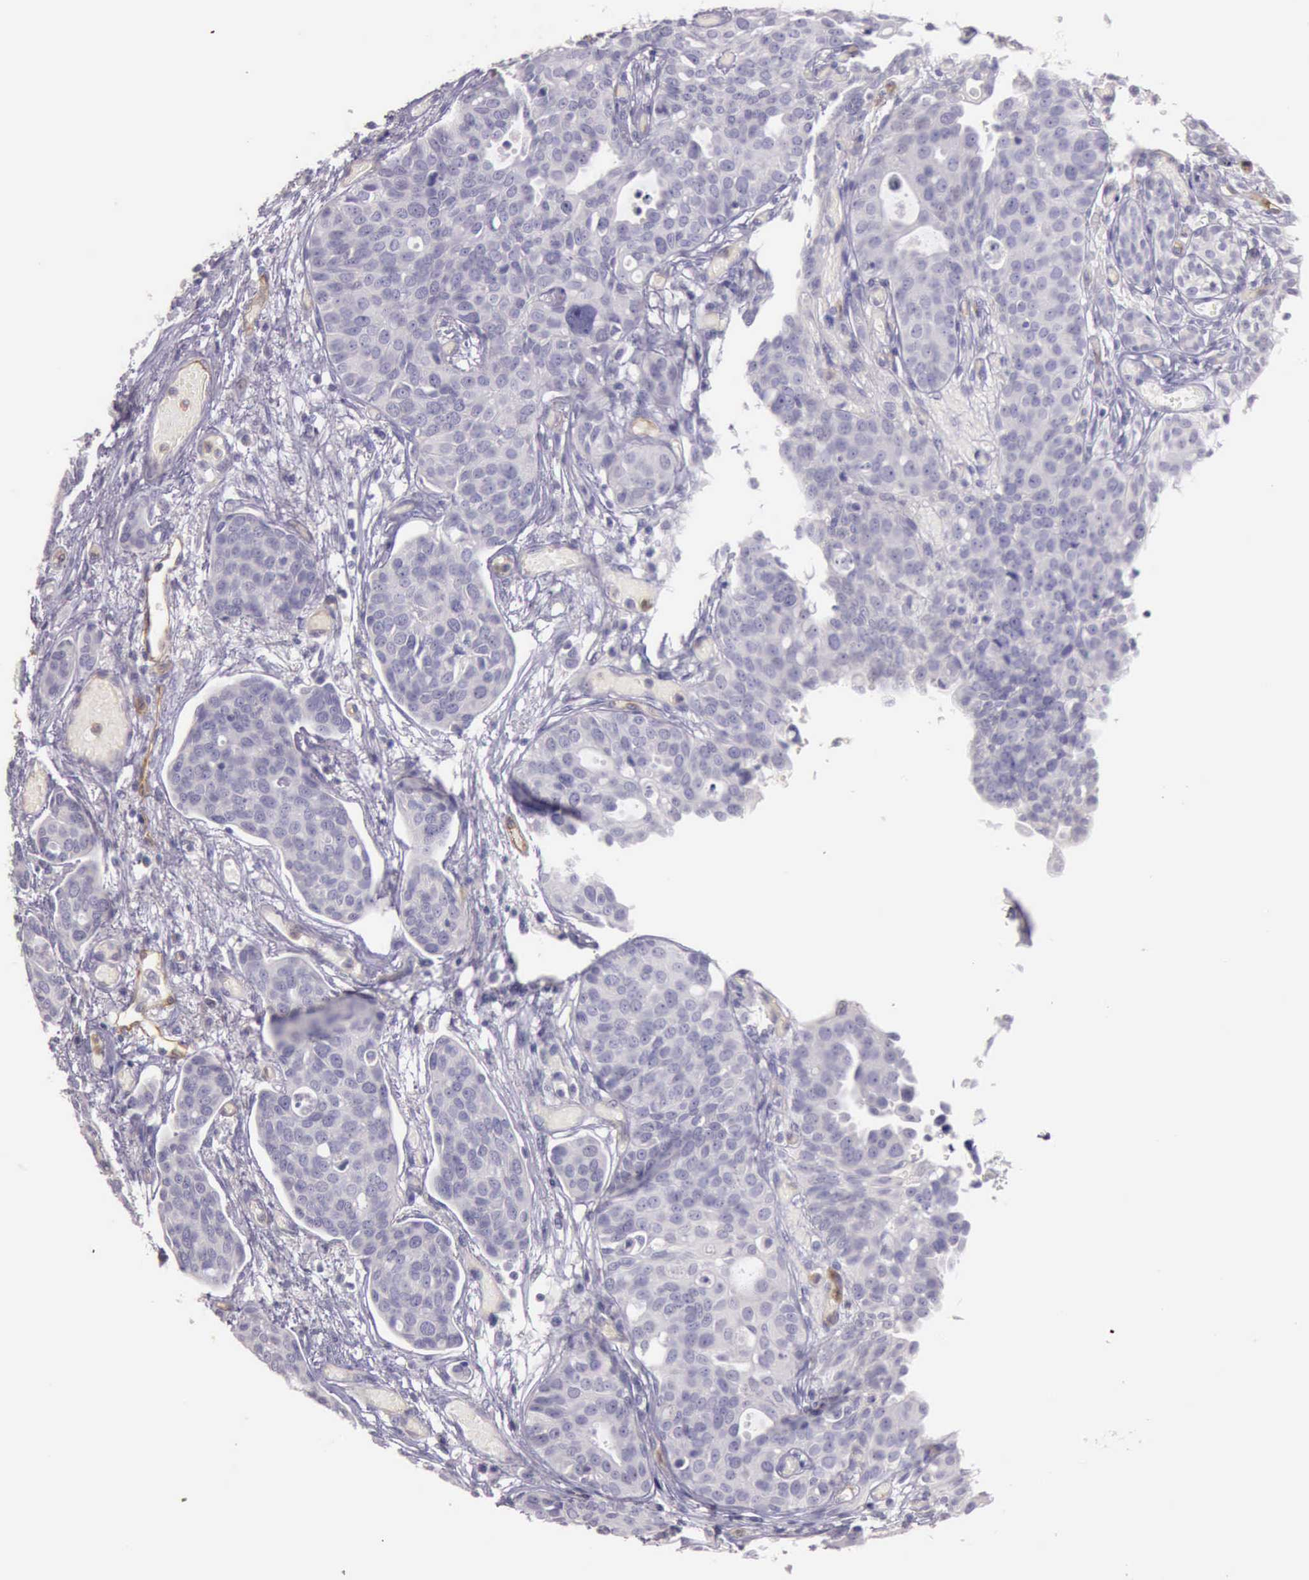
{"staining": {"intensity": "negative", "quantity": "none", "location": "none"}, "tissue": "urothelial cancer", "cell_type": "Tumor cells", "image_type": "cancer", "snomed": [{"axis": "morphology", "description": "Urothelial carcinoma, High grade"}, {"axis": "topography", "description": "Urinary bladder"}], "caption": "A histopathology image of urothelial carcinoma (high-grade) stained for a protein exhibits no brown staining in tumor cells. Brightfield microscopy of IHC stained with DAB (3,3'-diaminobenzidine) (brown) and hematoxylin (blue), captured at high magnification.", "gene": "TCEANC", "patient": {"sex": "male", "age": 78}}